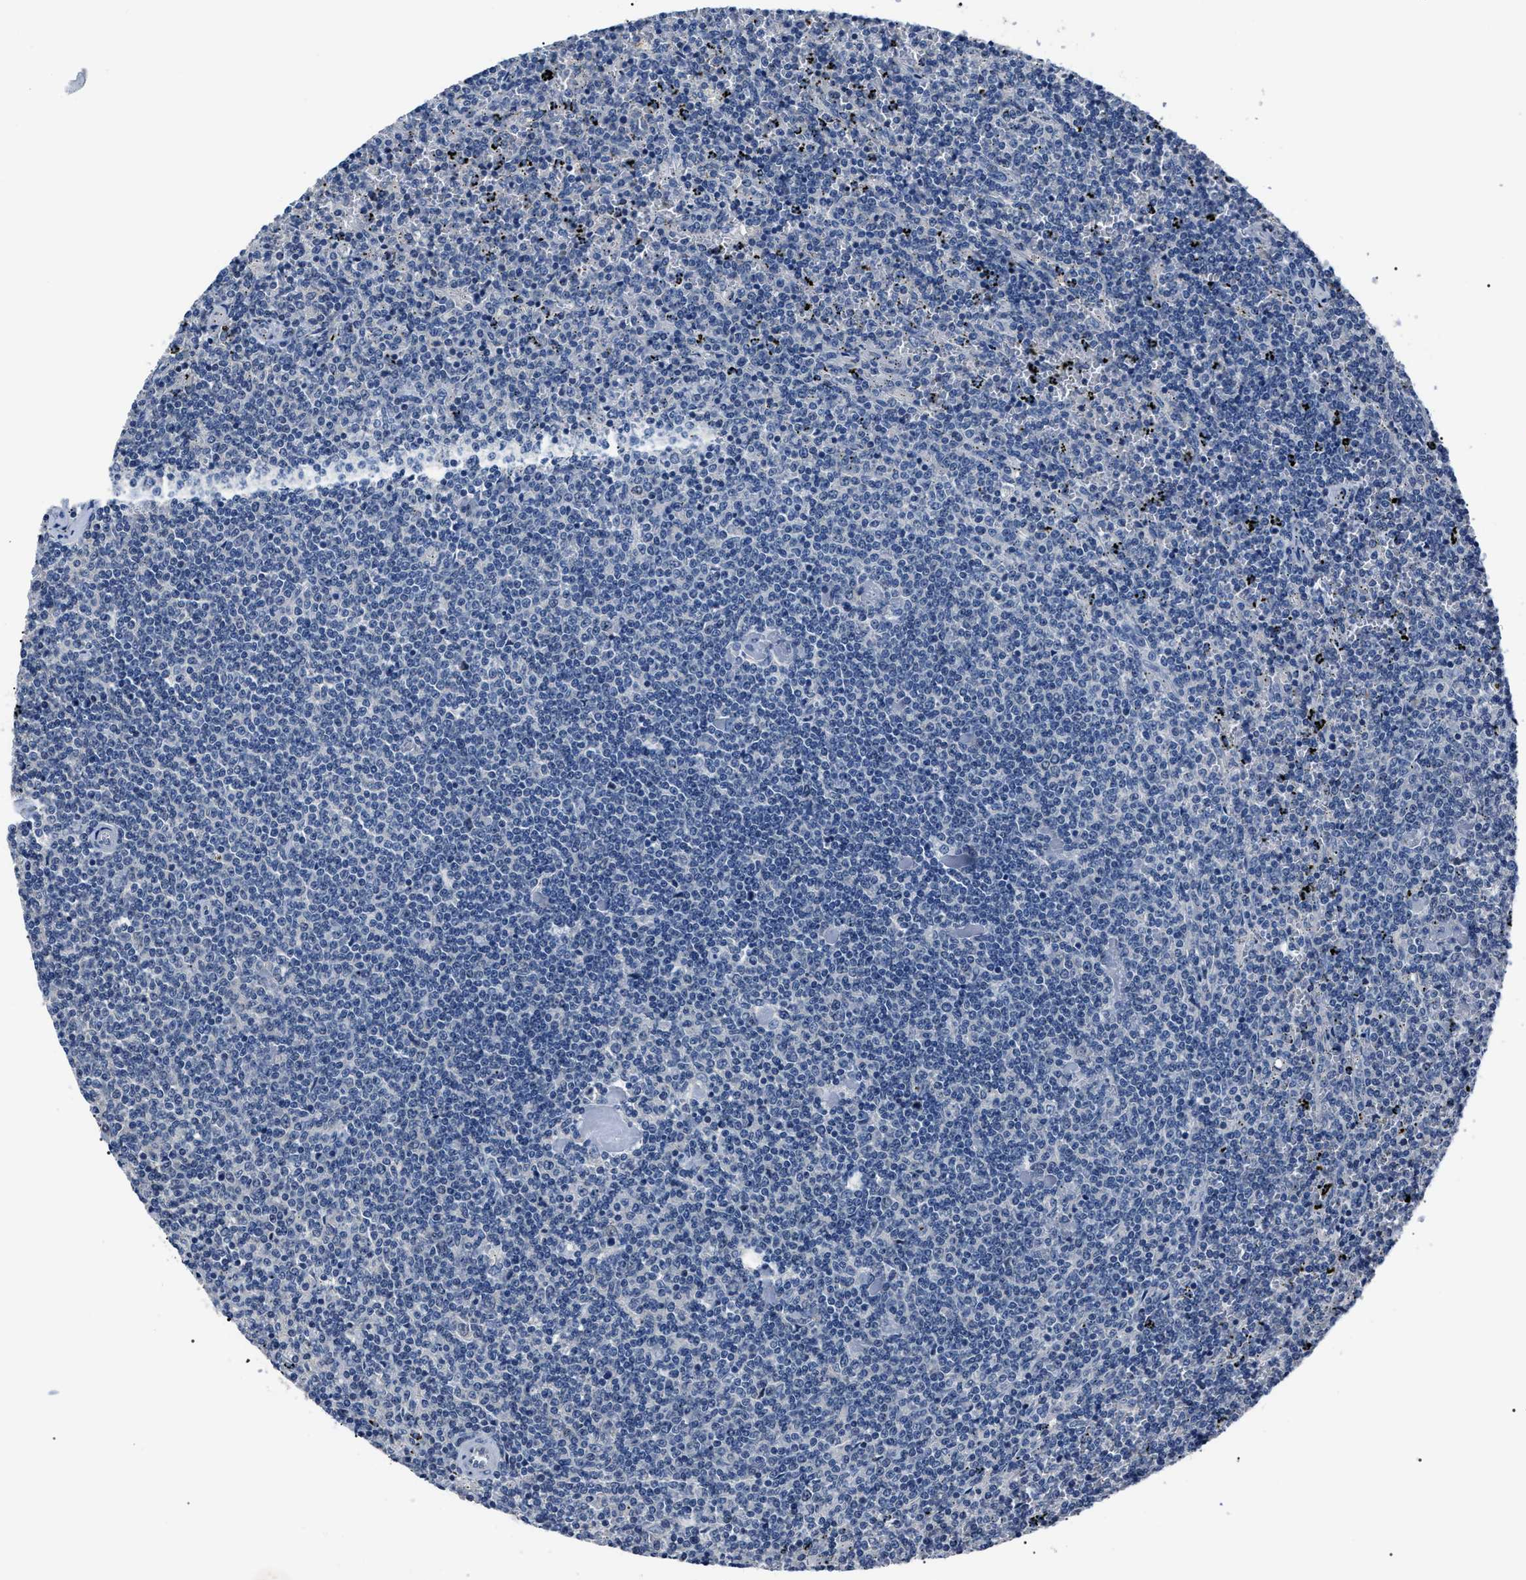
{"staining": {"intensity": "negative", "quantity": "none", "location": "none"}, "tissue": "lymphoma", "cell_type": "Tumor cells", "image_type": "cancer", "snomed": [{"axis": "morphology", "description": "Malignant lymphoma, non-Hodgkin's type, Low grade"}, {"axis": "topography", "description": "Spleen"}], "caption": "High magnification brightfield microscopy of low-grade malignant lymphoma, non-Hodgkin's type stained with DAB (brown) and counterstained with hematoxylin (blue): tumor cells show no significant positivity.", "gene": "LRWD1", "patient": {"sex": "female", "age": 50}}